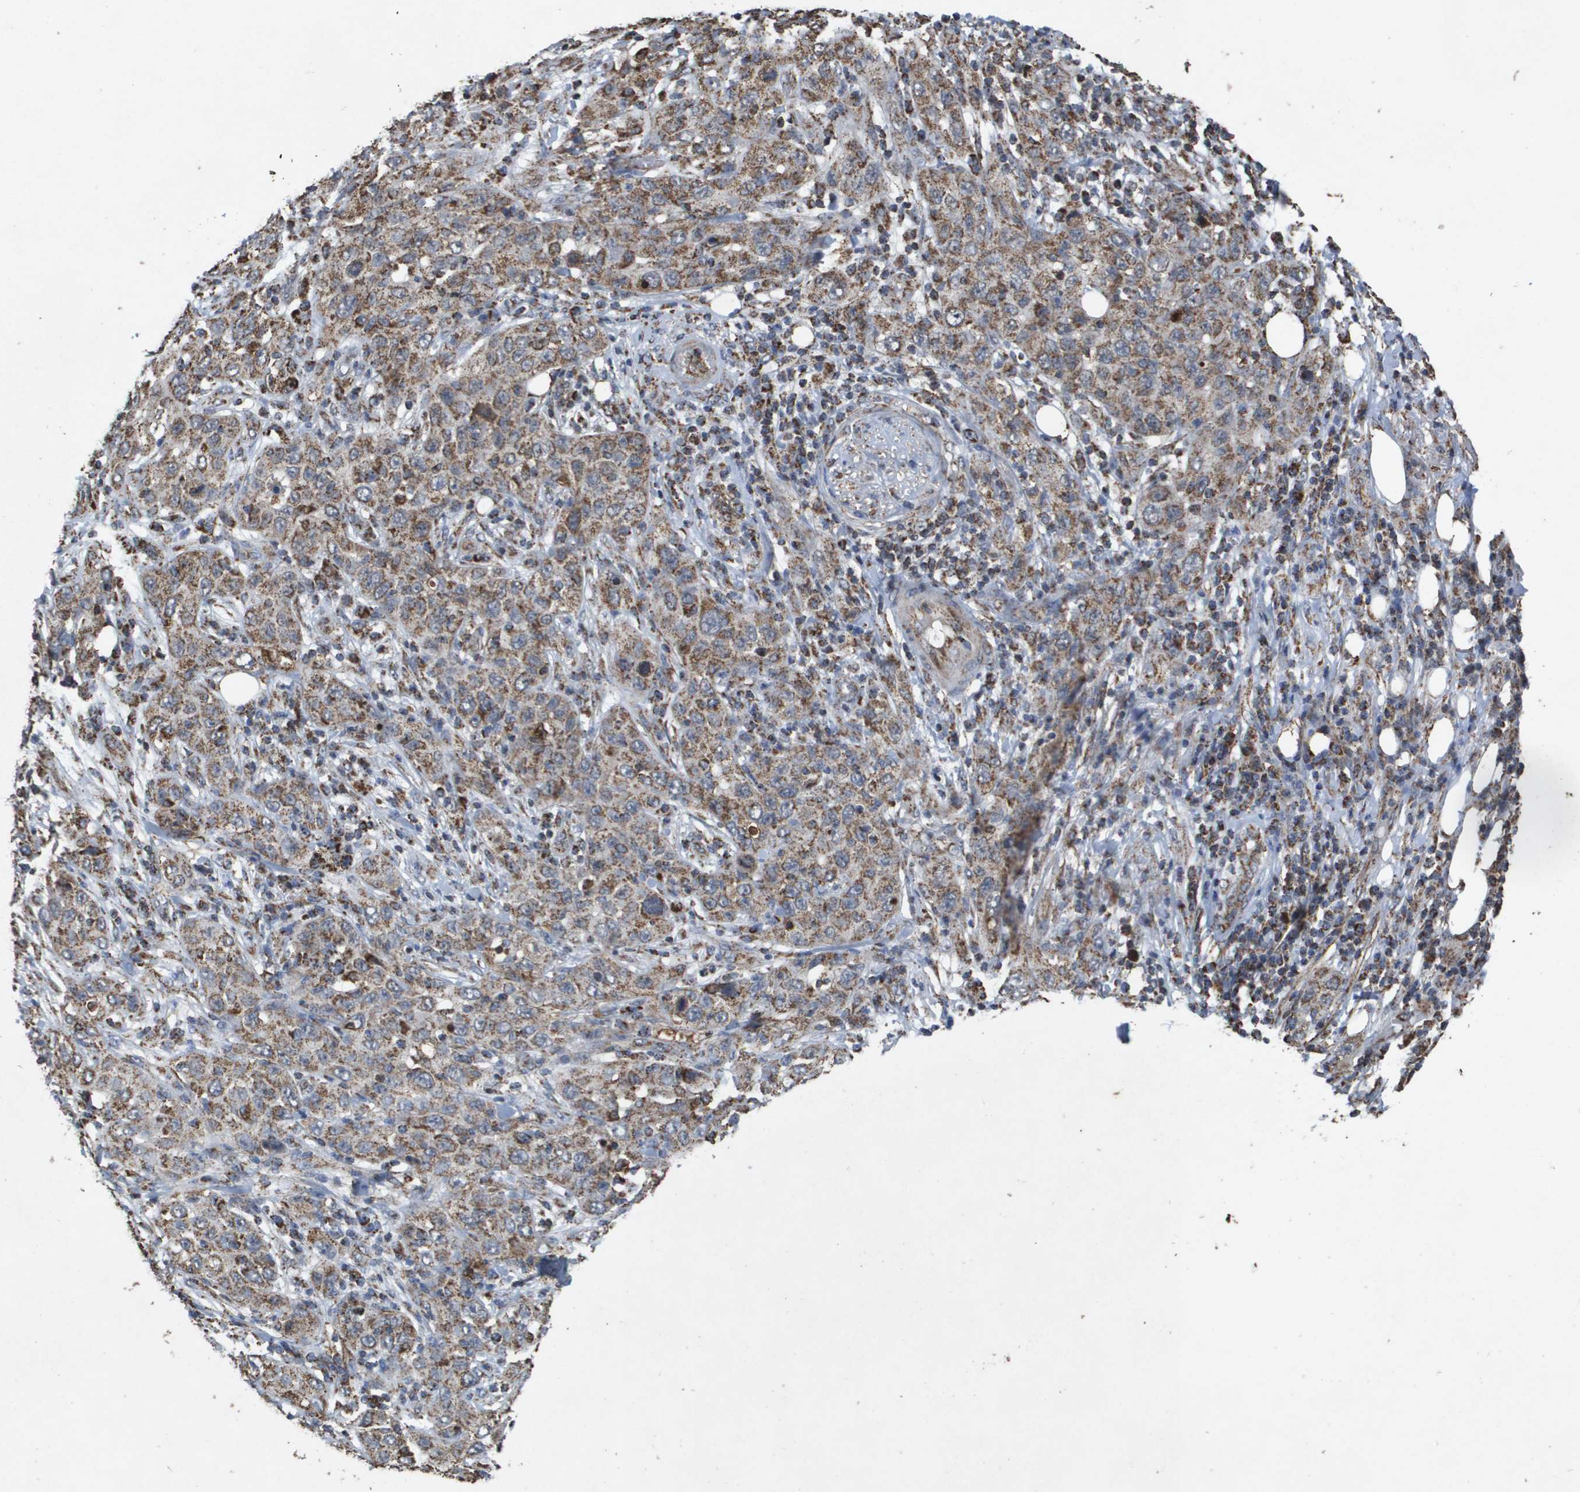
{"staining": {"intensity": "moderate", "quantity": ">75%", "location": "cytoplasmic/membranous"}, "tissue": "skin cancer", "cell_type": "Tumor cells", "image_type": "cancer", "snomed": [{"axis": "morphology", "description": "Squamous cell carcinoma, NOS"}, {"axis": "topography", "description": "Skin"}], "caption": "Squamous cell carcinoma (skin) stained with a brown dye reveals moderate cytoplasmic/membranous positive positivity in approximately >75% of tumor cells.", "gene": "HSPE1", "patient": {"sex": "female", "age": 88}}